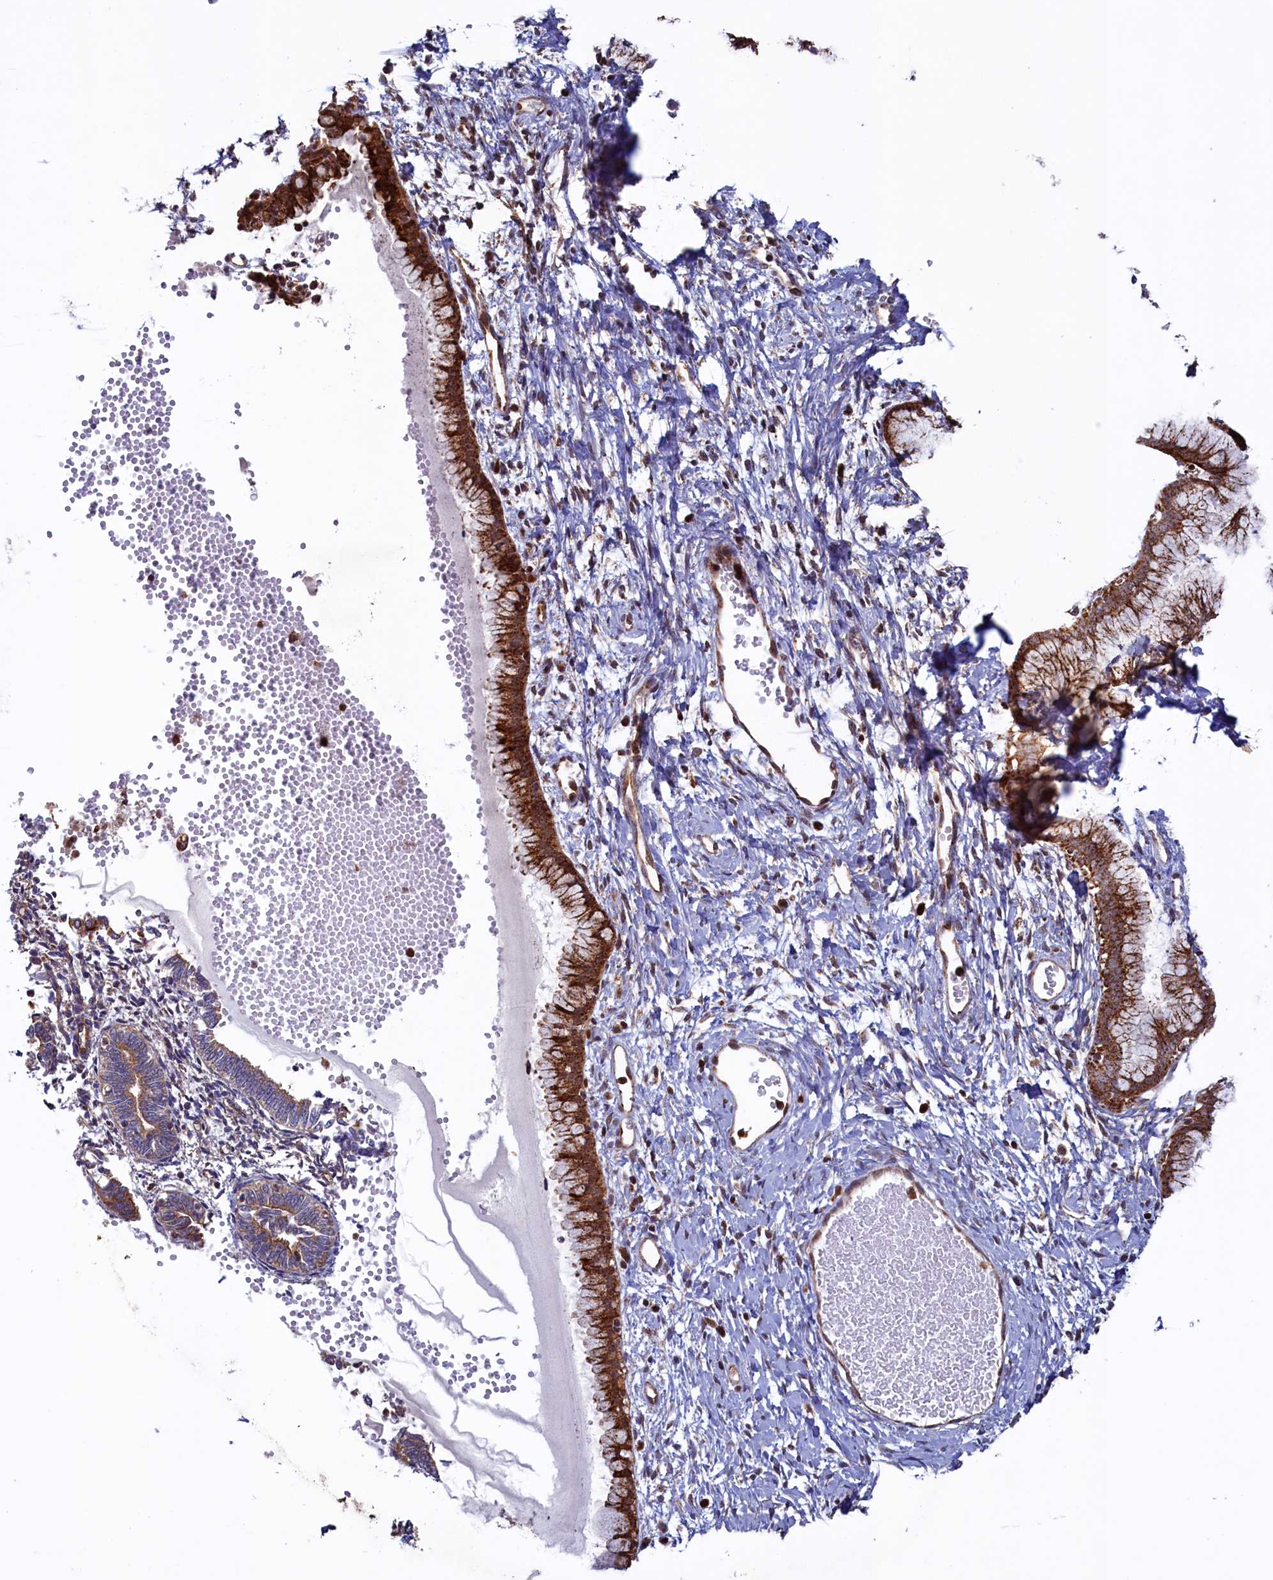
{"staining": {"intensity": "strong", "quantity": ">75%", "location": "cytoplasmic/membranous"}, "tissue": "cervix", "cell_type": "Glandular cells", "image_type": "normal", "snomed": [{"axis": "morphology", "description": "Normal tissue, NOS"}, {"axis": "topography", "description": "Cervix"}], "caption": "DAB immunohistochemical staining of normal cervix exhibits strong cytoplasmic/membranous protein expression in about >75% of glandular cells.", "gene": "UBE3B", "patient": {"sex": "female", "age": 42}}